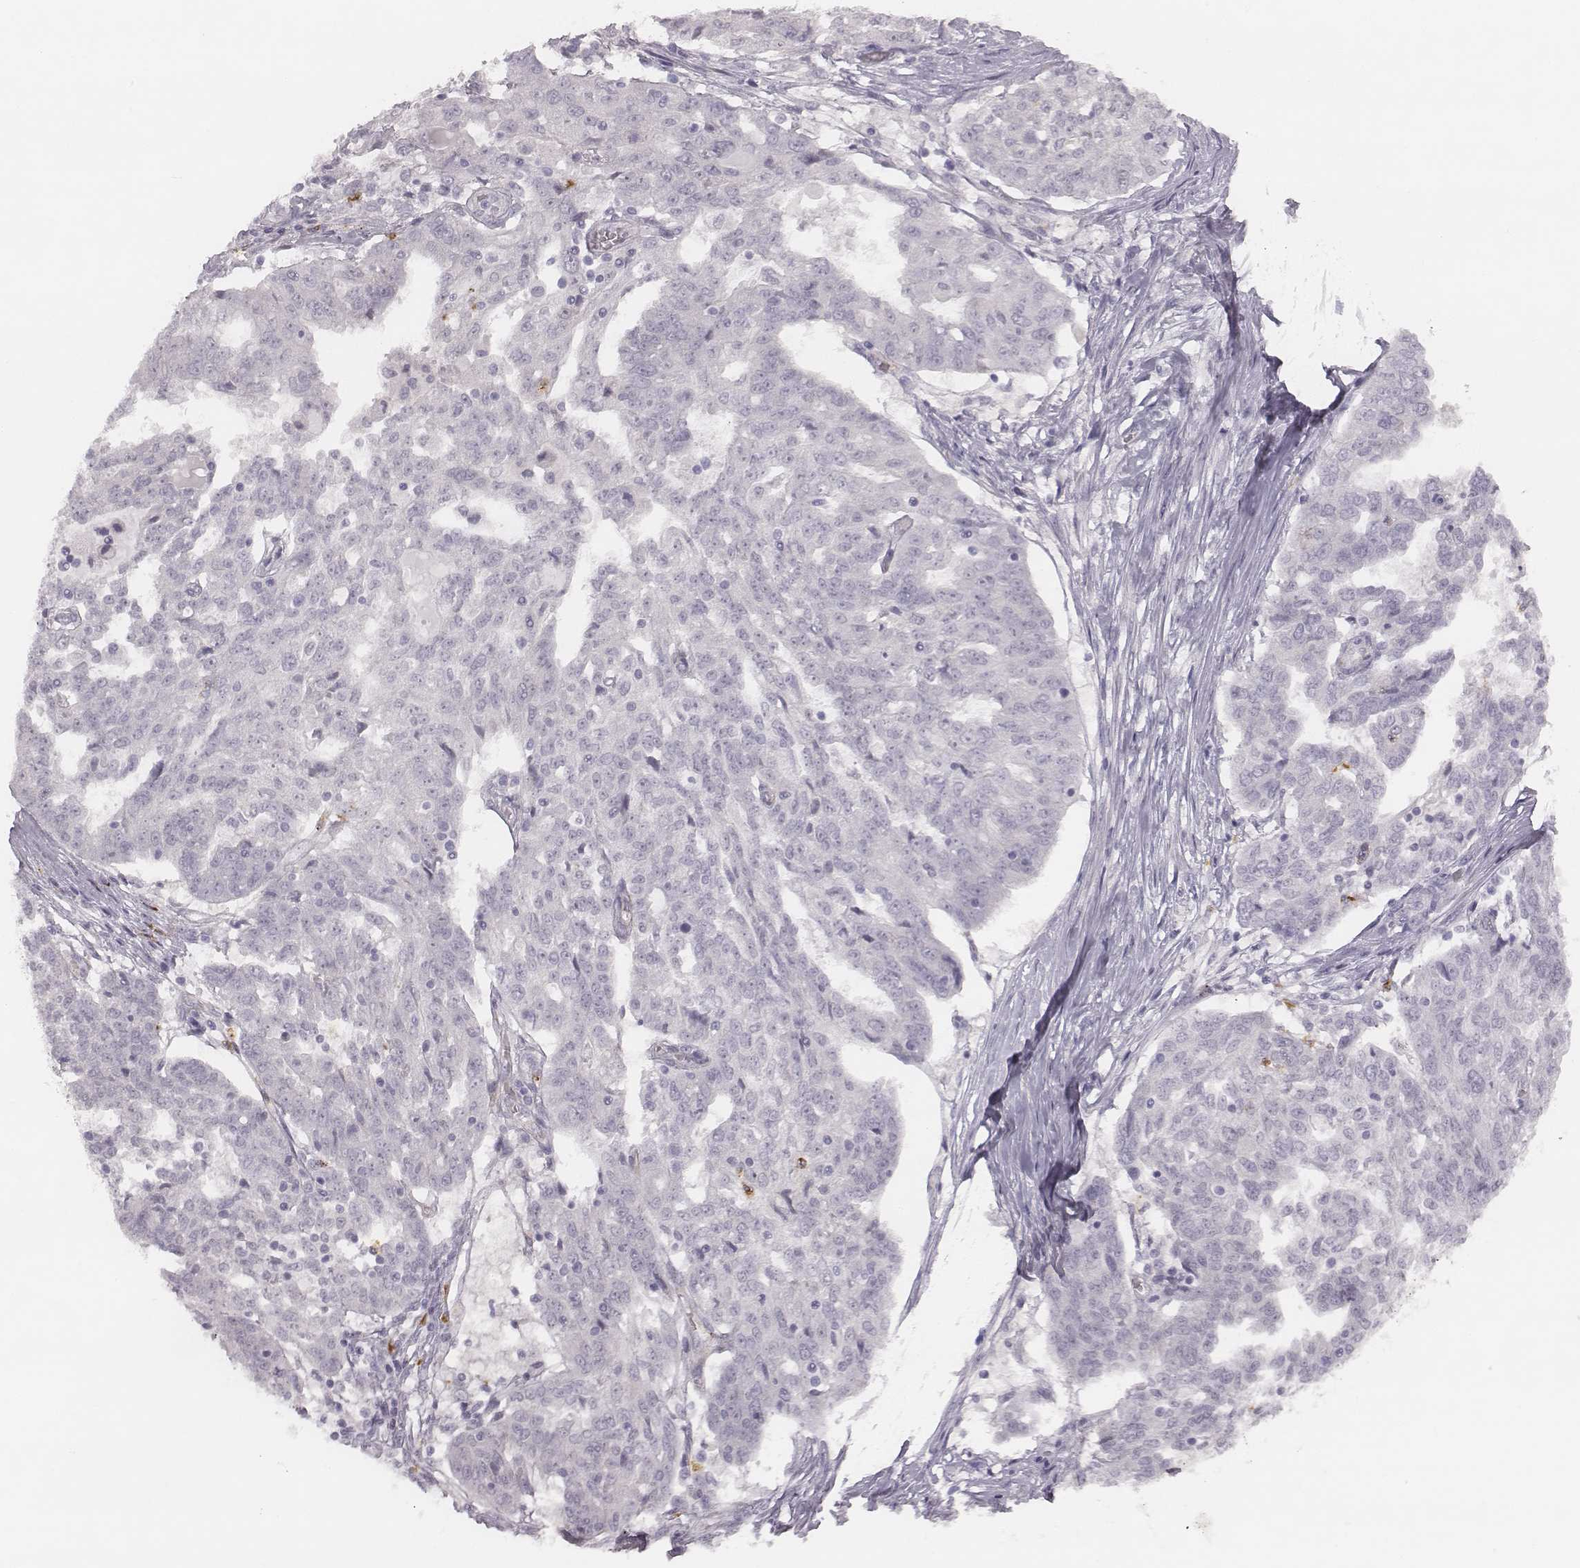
{"staining": {"intensity": "negative", "quantity": "none", "location": "none"}, "tissue": "ovarian cancer", "cell_type": "Tumor cells", "image_type": "cancer", "snomed": [{"axis": "morphology", "description": "Cystadenocarcinoma, serous, NOS"}, {"axis": "topography", "description": "Ovary"}], "caption": "The image reveals no significant positivity in tumor cells of ovarian serous cystadenocarcinoma.", "gene": "KCNJ12", "patient": {"sex": "female", "age": 67}}